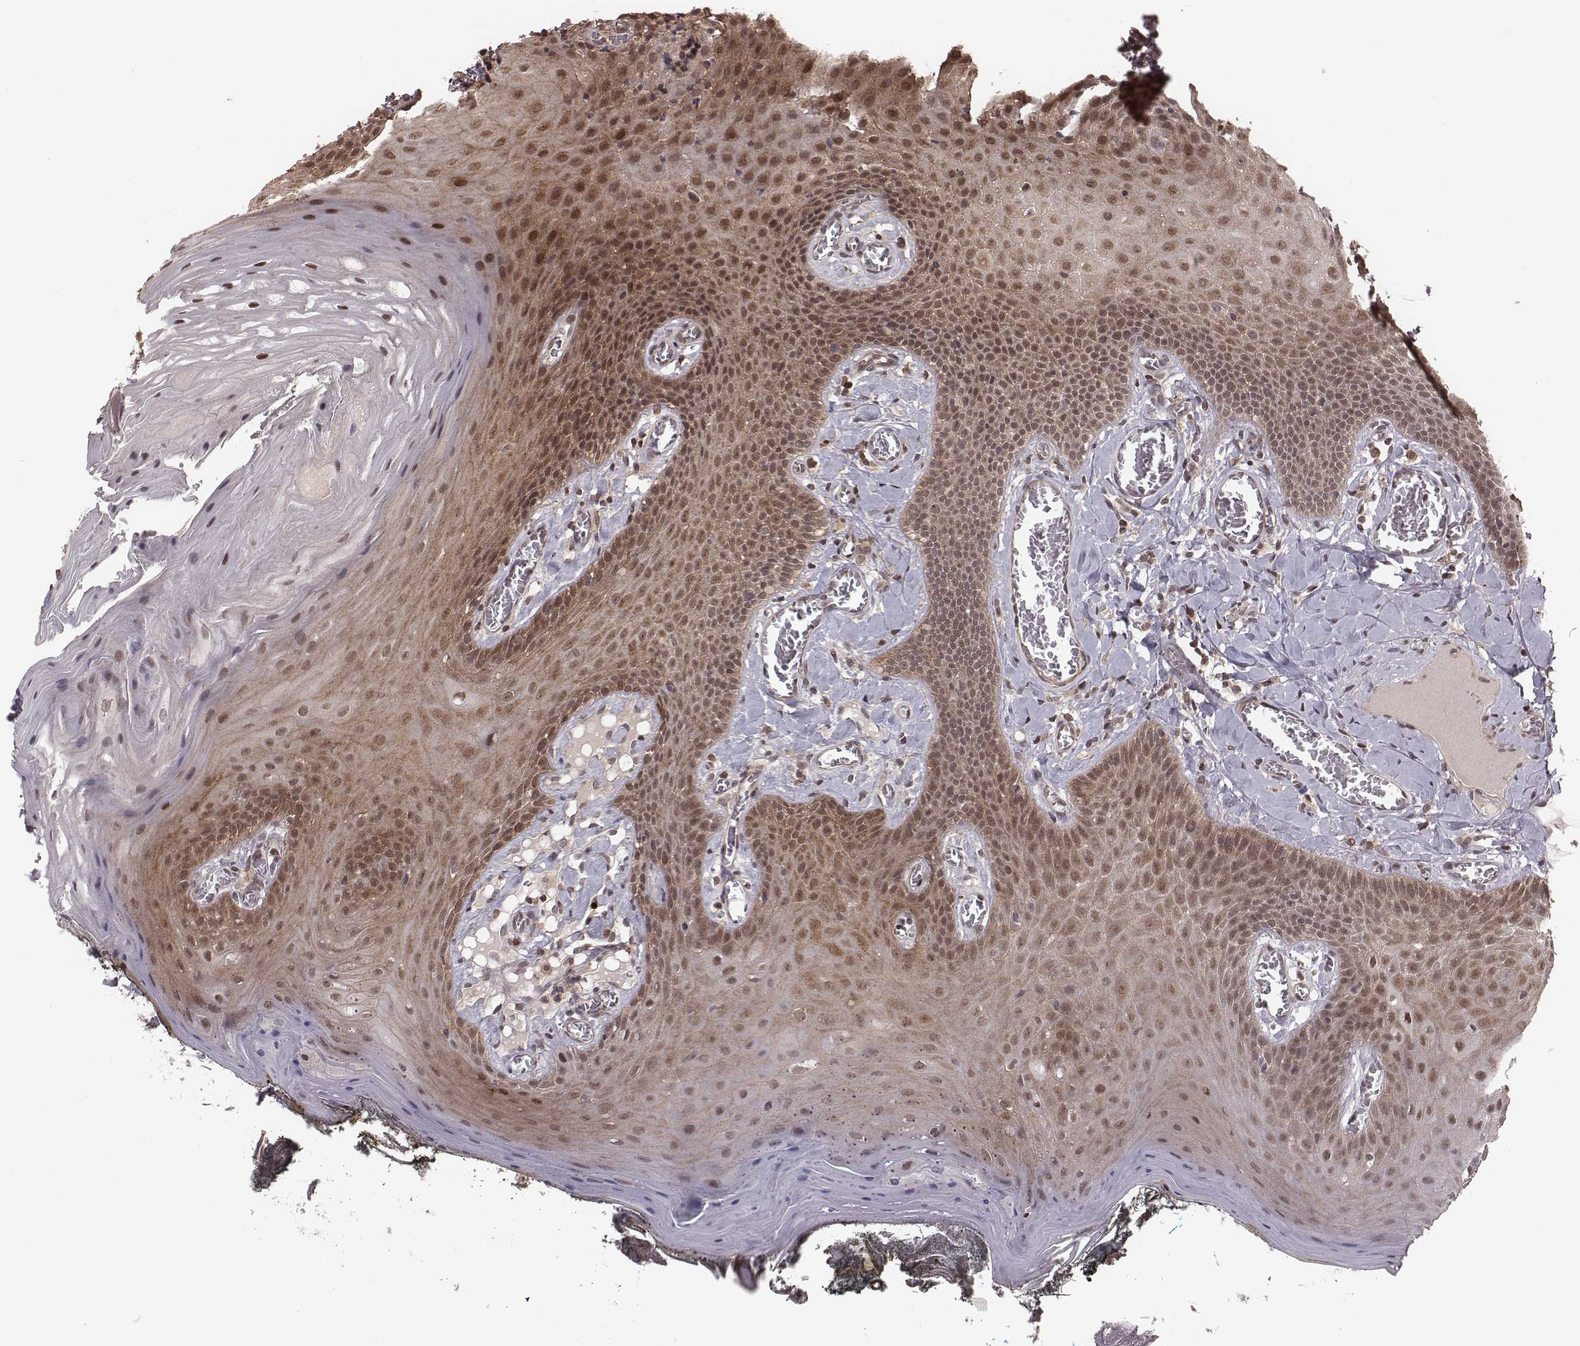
{"staining": {"intensity": "moderate", "quantity": "25%-75%", "location": "cytoplasmic/membranous,nuclear"}, "tissue": "oral mucosa", "cell_type": "Squamous epithelial cells", "image_type": "normal", "snomed": [{"axis": "morphology", "description": "Normal tissue, NOS"}, {"axis": "topography", "description": "Oral tissue"}], "caption": "IHC staining of benign oral mucosa, which shows medium levels of moderate cytoplasmic/membranous,nuclear positivity in about 25%-75% of squamous epithelial cells indicating moderate cytoplasmic/membranous,nuclear protein expression. The staining was performed using DAB (3,3'-diaminobenzidine) (brown) for protein detection and nuclei were counterstained in hematoxylin (blue).", "gene": "RPL3", "patient": {"sex": "male", "age": 9}}